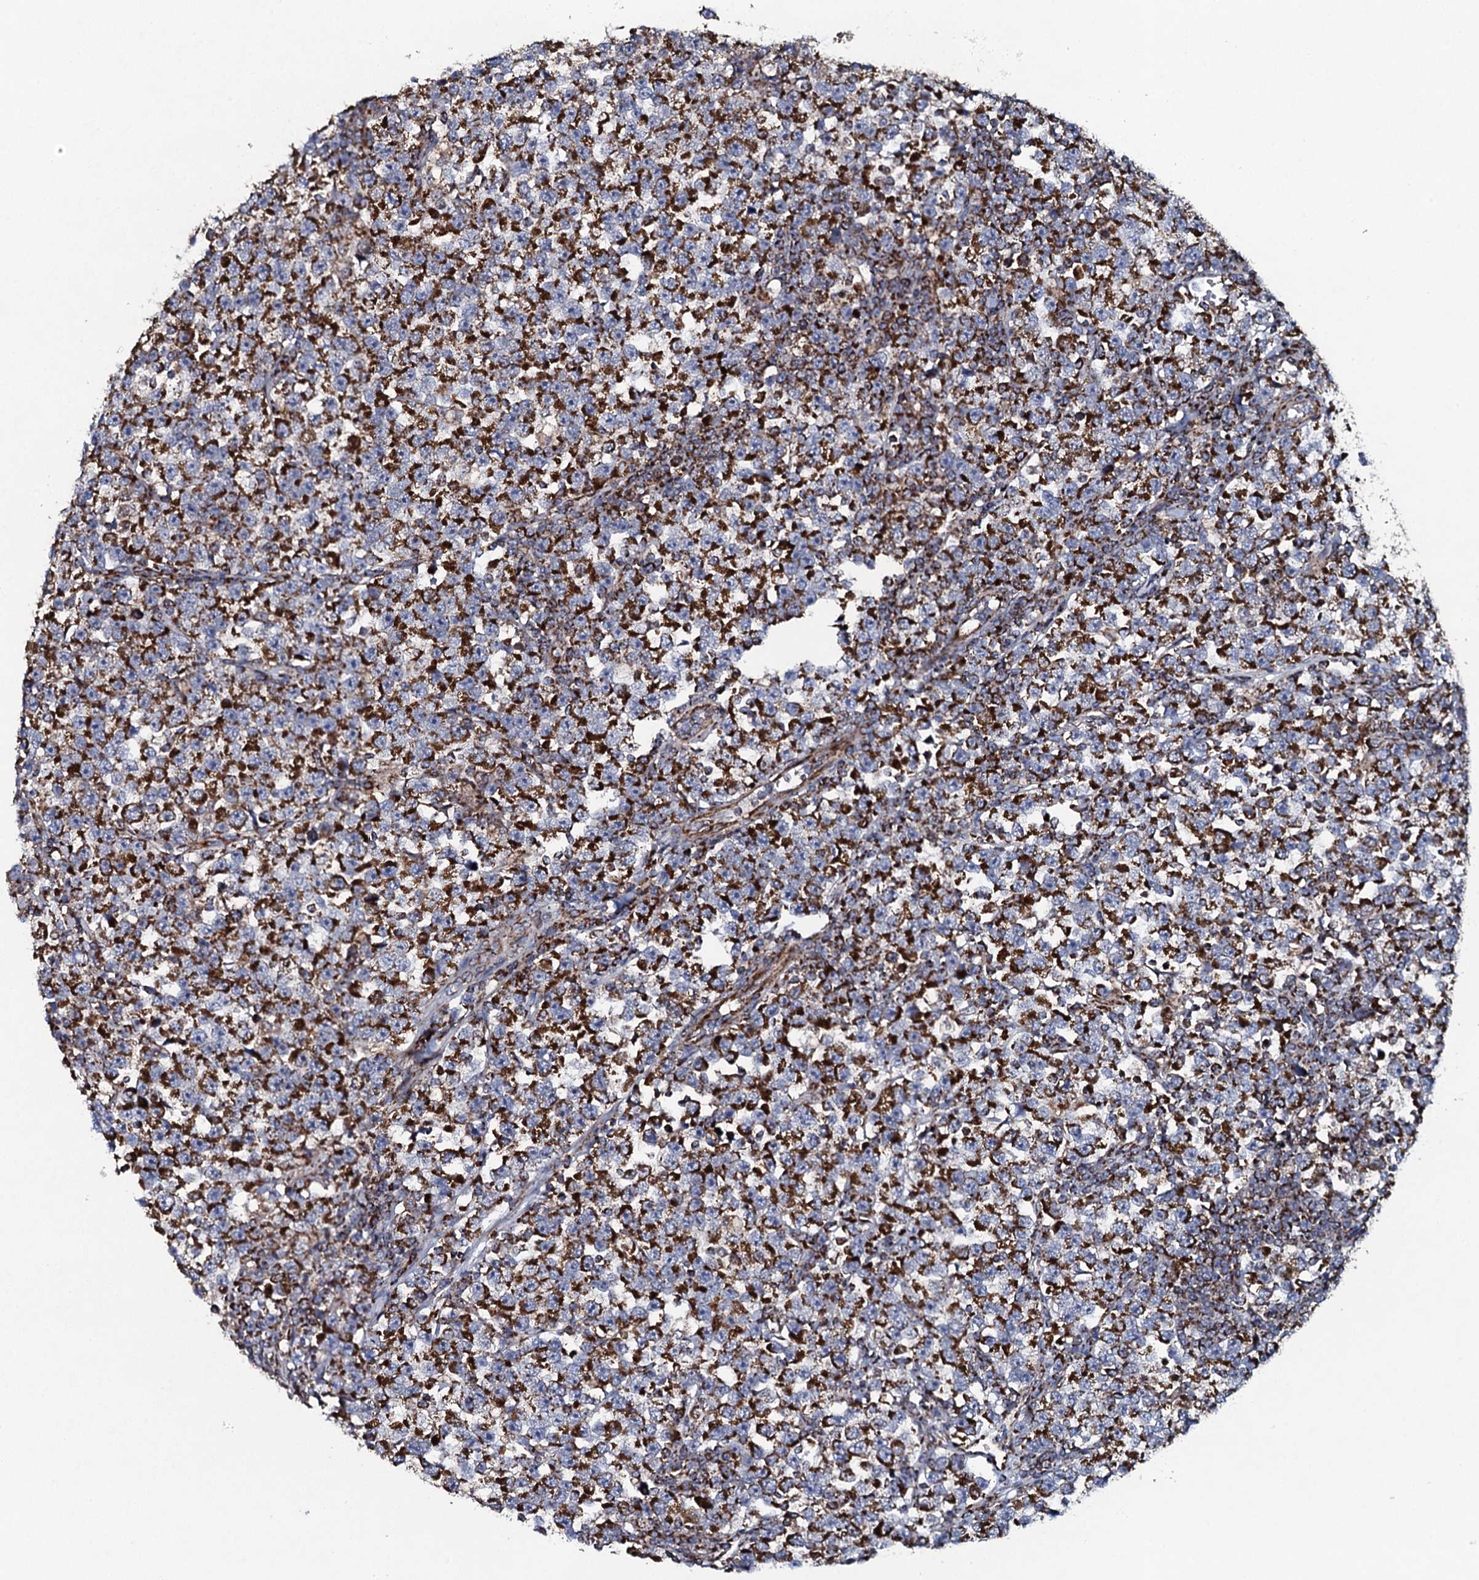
{"staining": {"intensity": "strong", "quantity": ">75%", "location": "cytoplasmic/membranous"}, "tissue": "testis cancer", "cell_type": "Tumor cells", "image_type": "cancer", "snomed": [{"axis": "morphology", "description": "Normal tissue, NOS"}, {"axis": "morphology", "description": "Seminoma, NOS"}, {"axis": "topography", "description": "Testis"}], "caption": "Immunohistochemical staining of seminoma (testis) exhibits strong cytoplasmic/membranous protein expression in approximately >75% of tumor cells. (DAB (3,3'-diaminobenzidine) IHC with brightfield microscopy, high magnification).", "gene": "EVC2", "patient": {"sex": "male", "age": 43}}